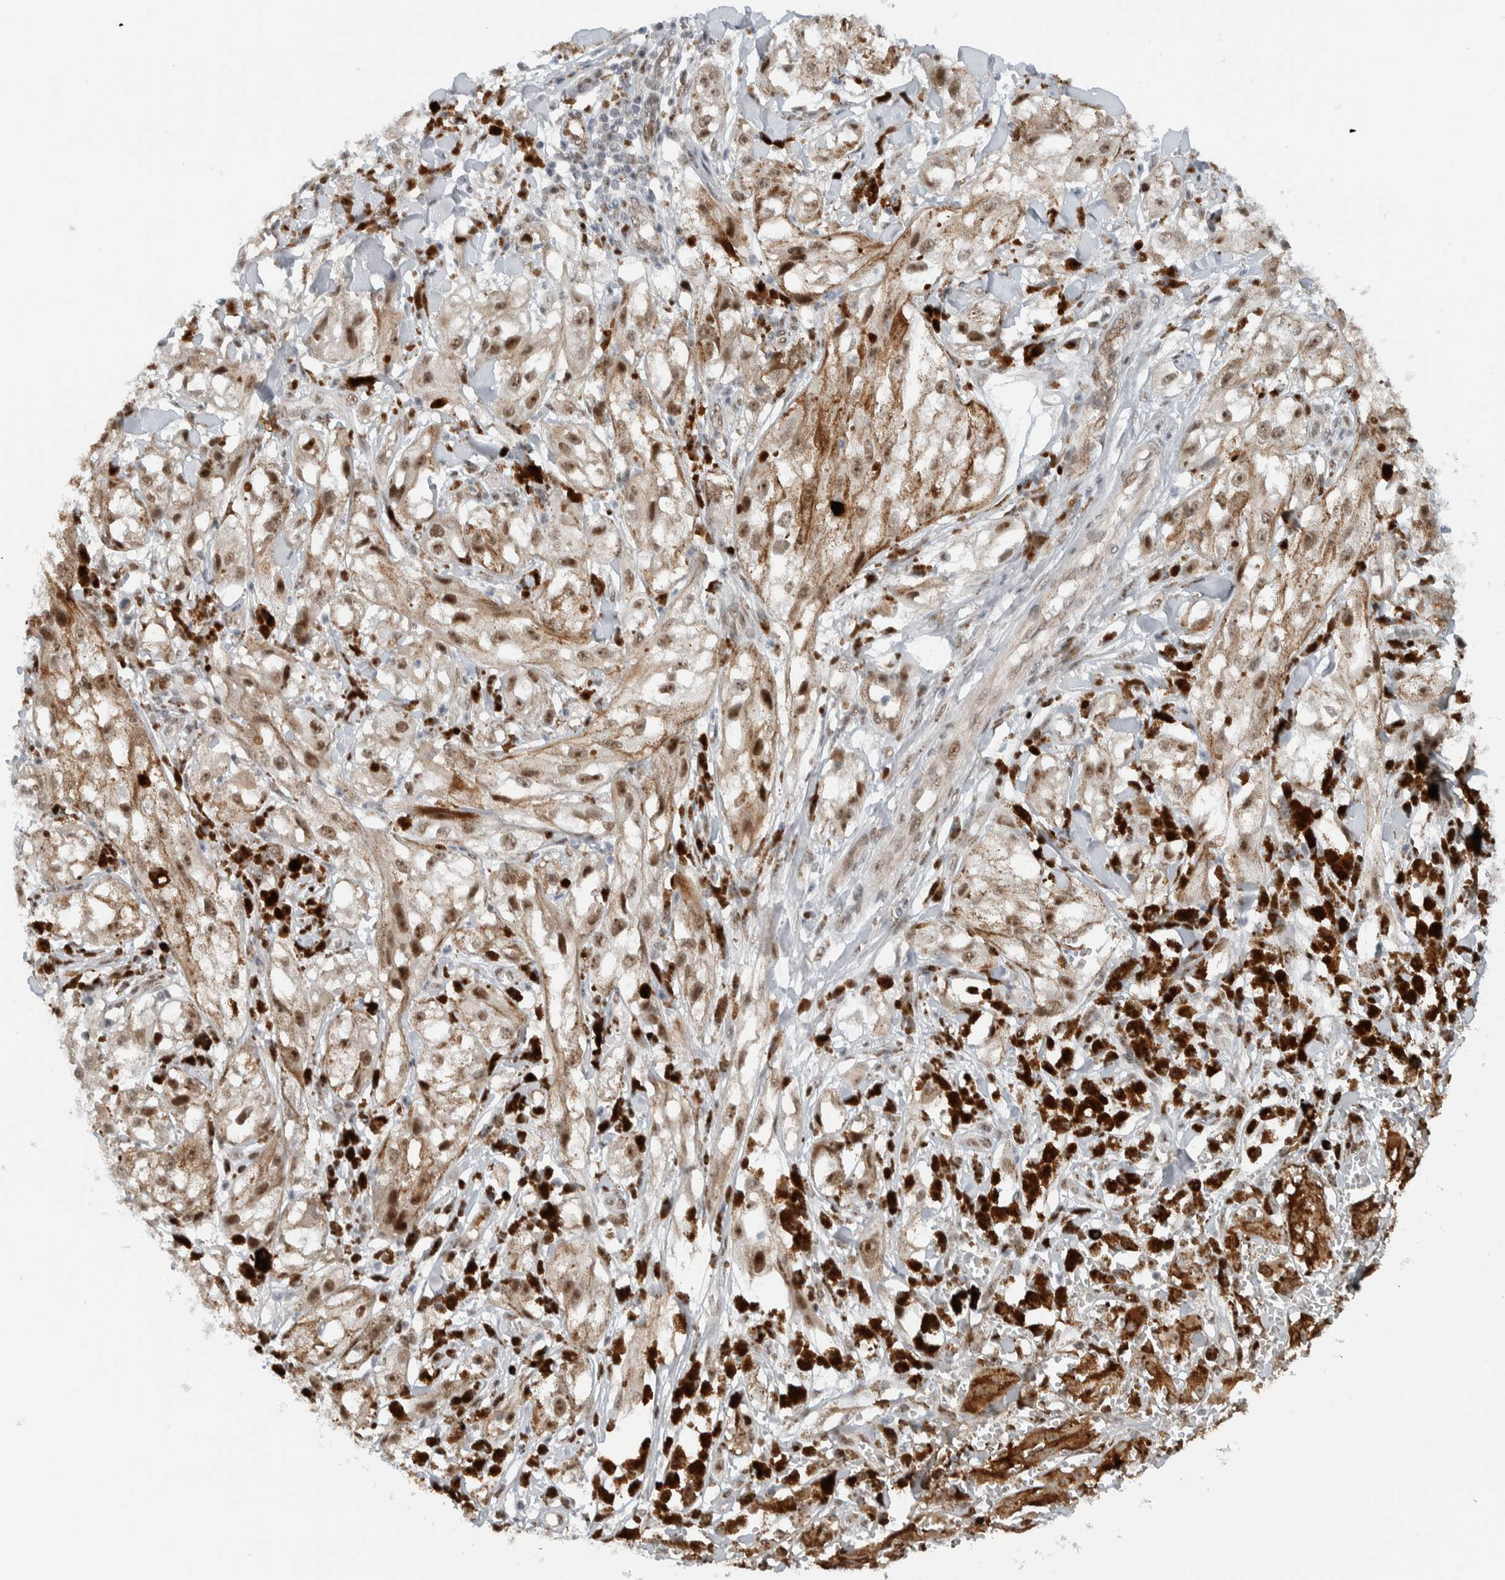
{"staining": {"intensity": "moderate", "quantity": "25%-75%", "location": "cytoplasmic/membranous,nuclear"}, "tissue": "melanoma", "cell_type": "Tumor cells", "image_type": "cancer", "snomed": [{"axis": "morphology", "description": "Malignant melanoma, NOS"}, {"axis": "topography", "description": "Skin"}], "caption": "Protein positivity by immunohistochemistry reveals moderate cytoplasmic/membranous and nuclear positivity in approximately 25%-75% of tumor cells in malignant melanoma. (IHC, brightfield microscopy, high magnification).", "gene": "ZFP91", "patient": {"sex": "male", "age": 88}}